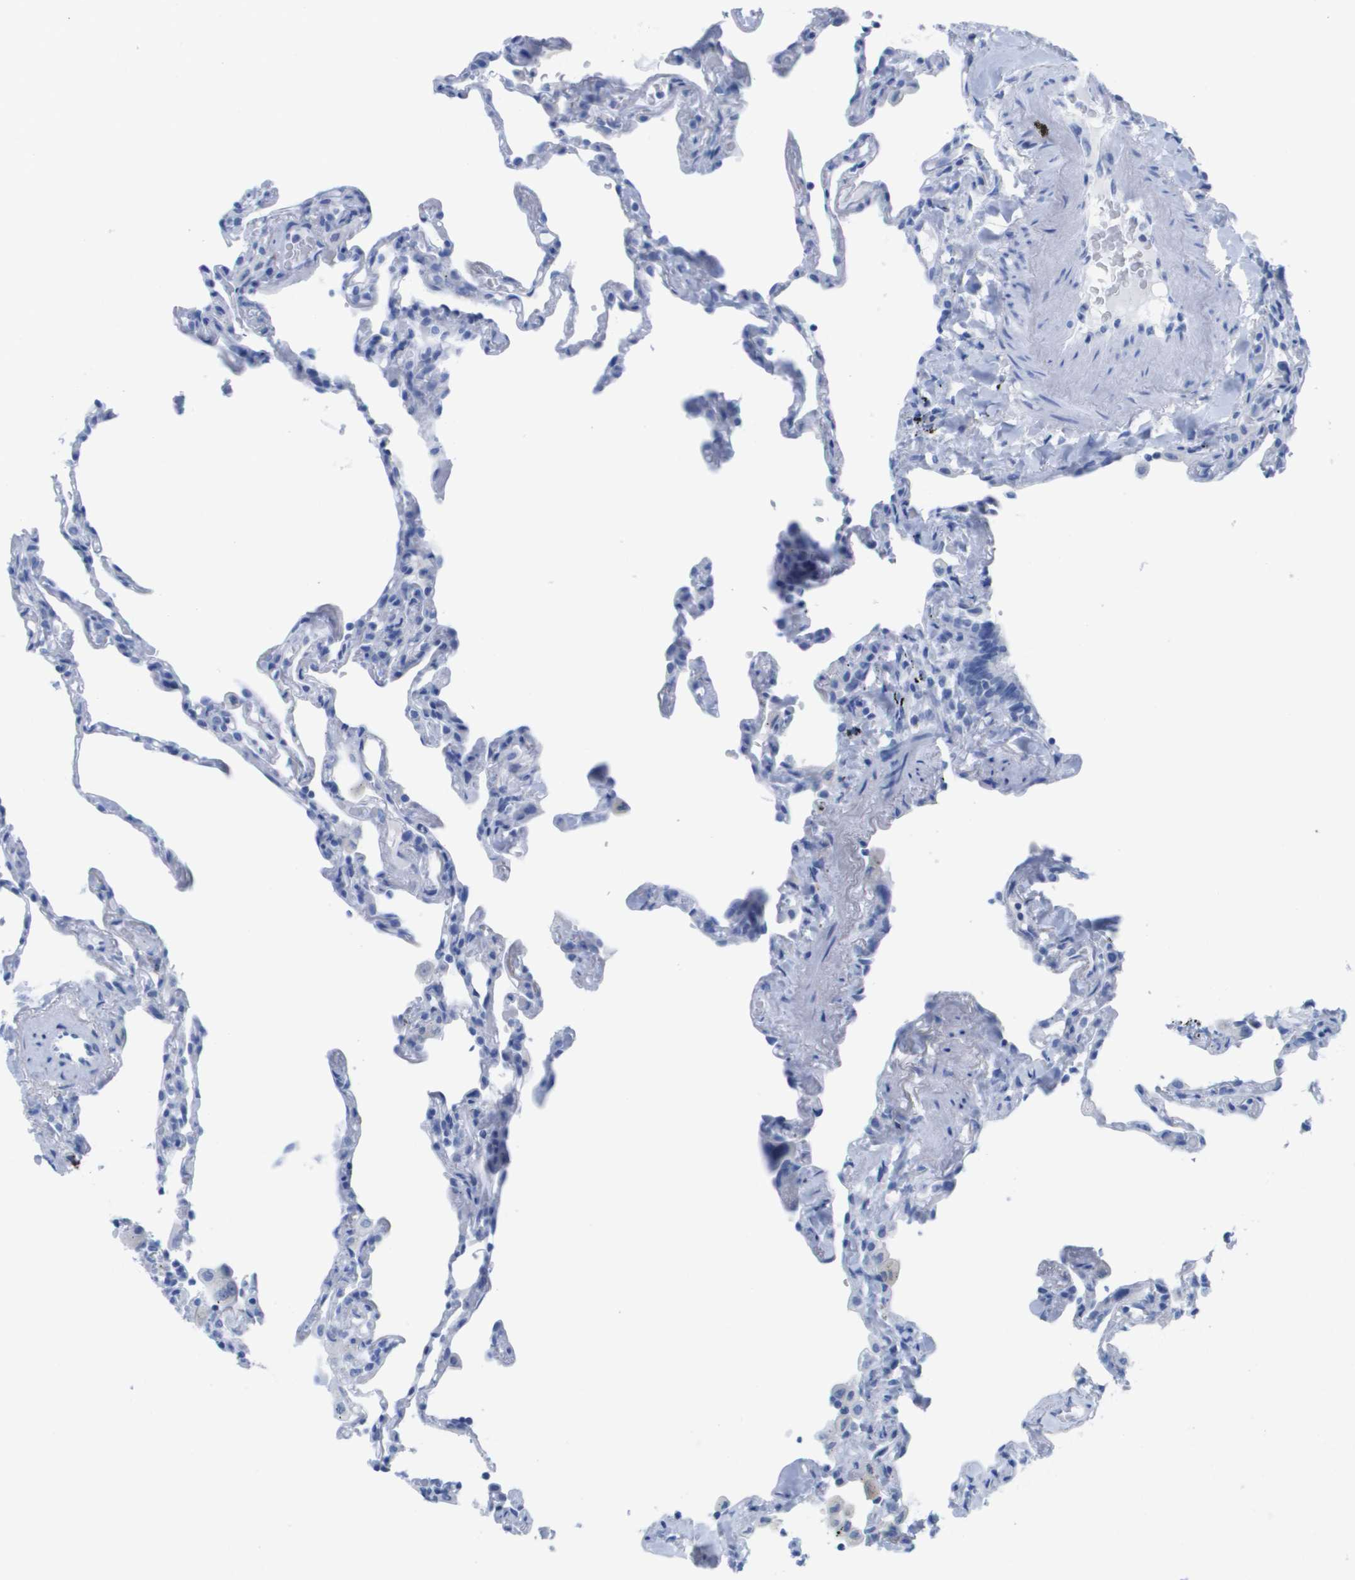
{"staining": {"intensity": "negative", "quantity": "none", "location": "none"}, "tissue": "lung", "cell_type": "Alveolar cells", "image_type": "normal", "snomed": [{"axis": "morphology", "description": "Normal tissue, NOS"}, {"axis": "topography", "description": "Lung"}], "caption": "This is an IHC micrograph of benign lung. There is no staining in alveolar cells.", "gene": "KCNA3", "patient": {"sex": "male", "age": 59}}